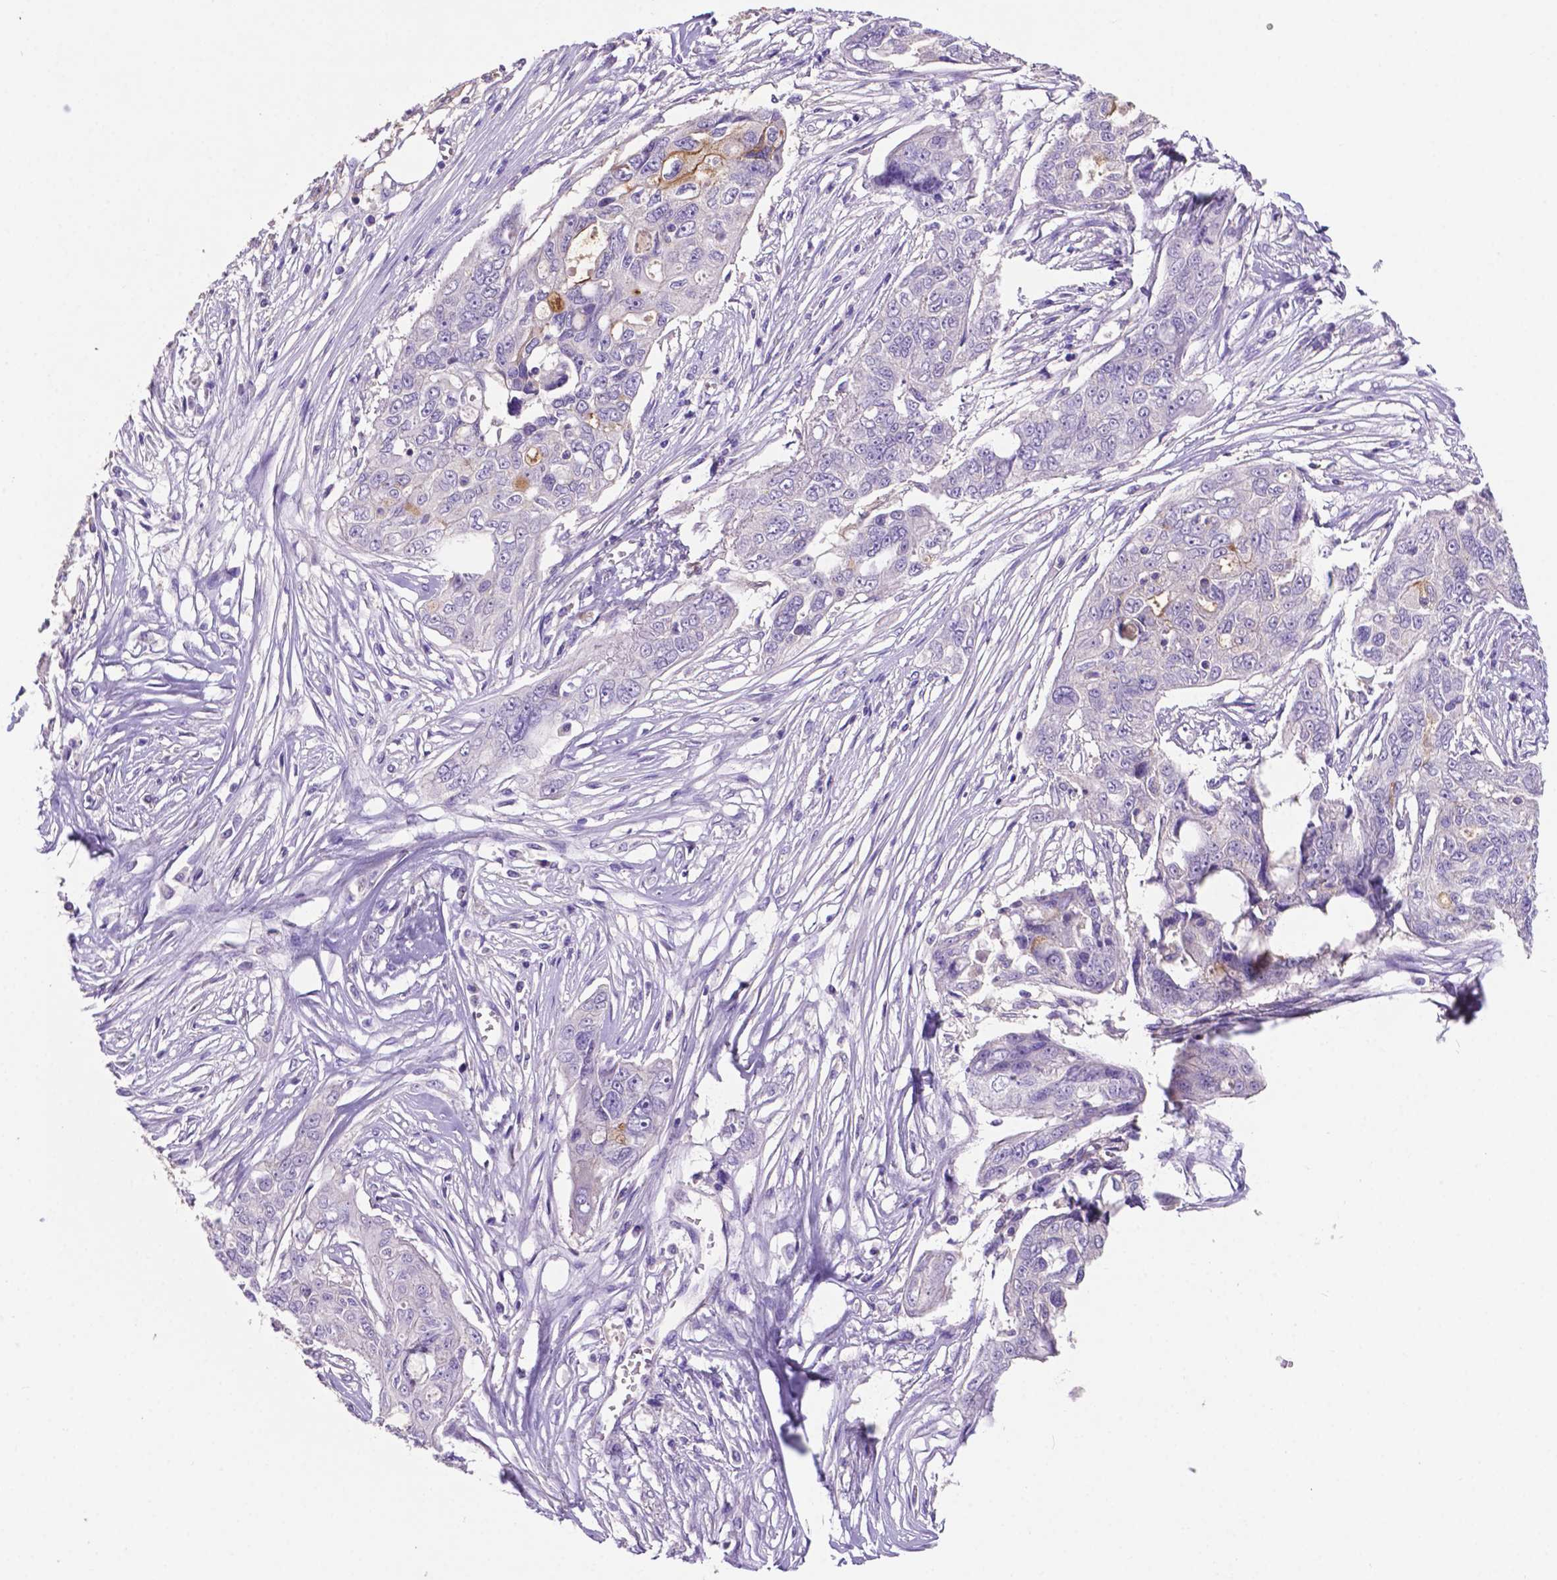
{"staining": {"intensity": "moderate", "quantity": "<25%", "location": "cytoplasmic/membranous"}, "tissue": "ovarian cancer", "cell_type": "Tumor cells", "image_type": "cancer", "snomed": [{"axis": "morphology", "description": "Carcinoma, endometroid"}, {"axis": "topography", "description": "Ovary"}], "caption": "Human ovarian cancer (endometroid carcinoma) stained for a protein (brown) demonstrates moderate cytoplasmic/membranous positive positivity in about <25% of tumor cells.", "gene": "PRPS2", "patient": {"sex": "female", "age": 70}}